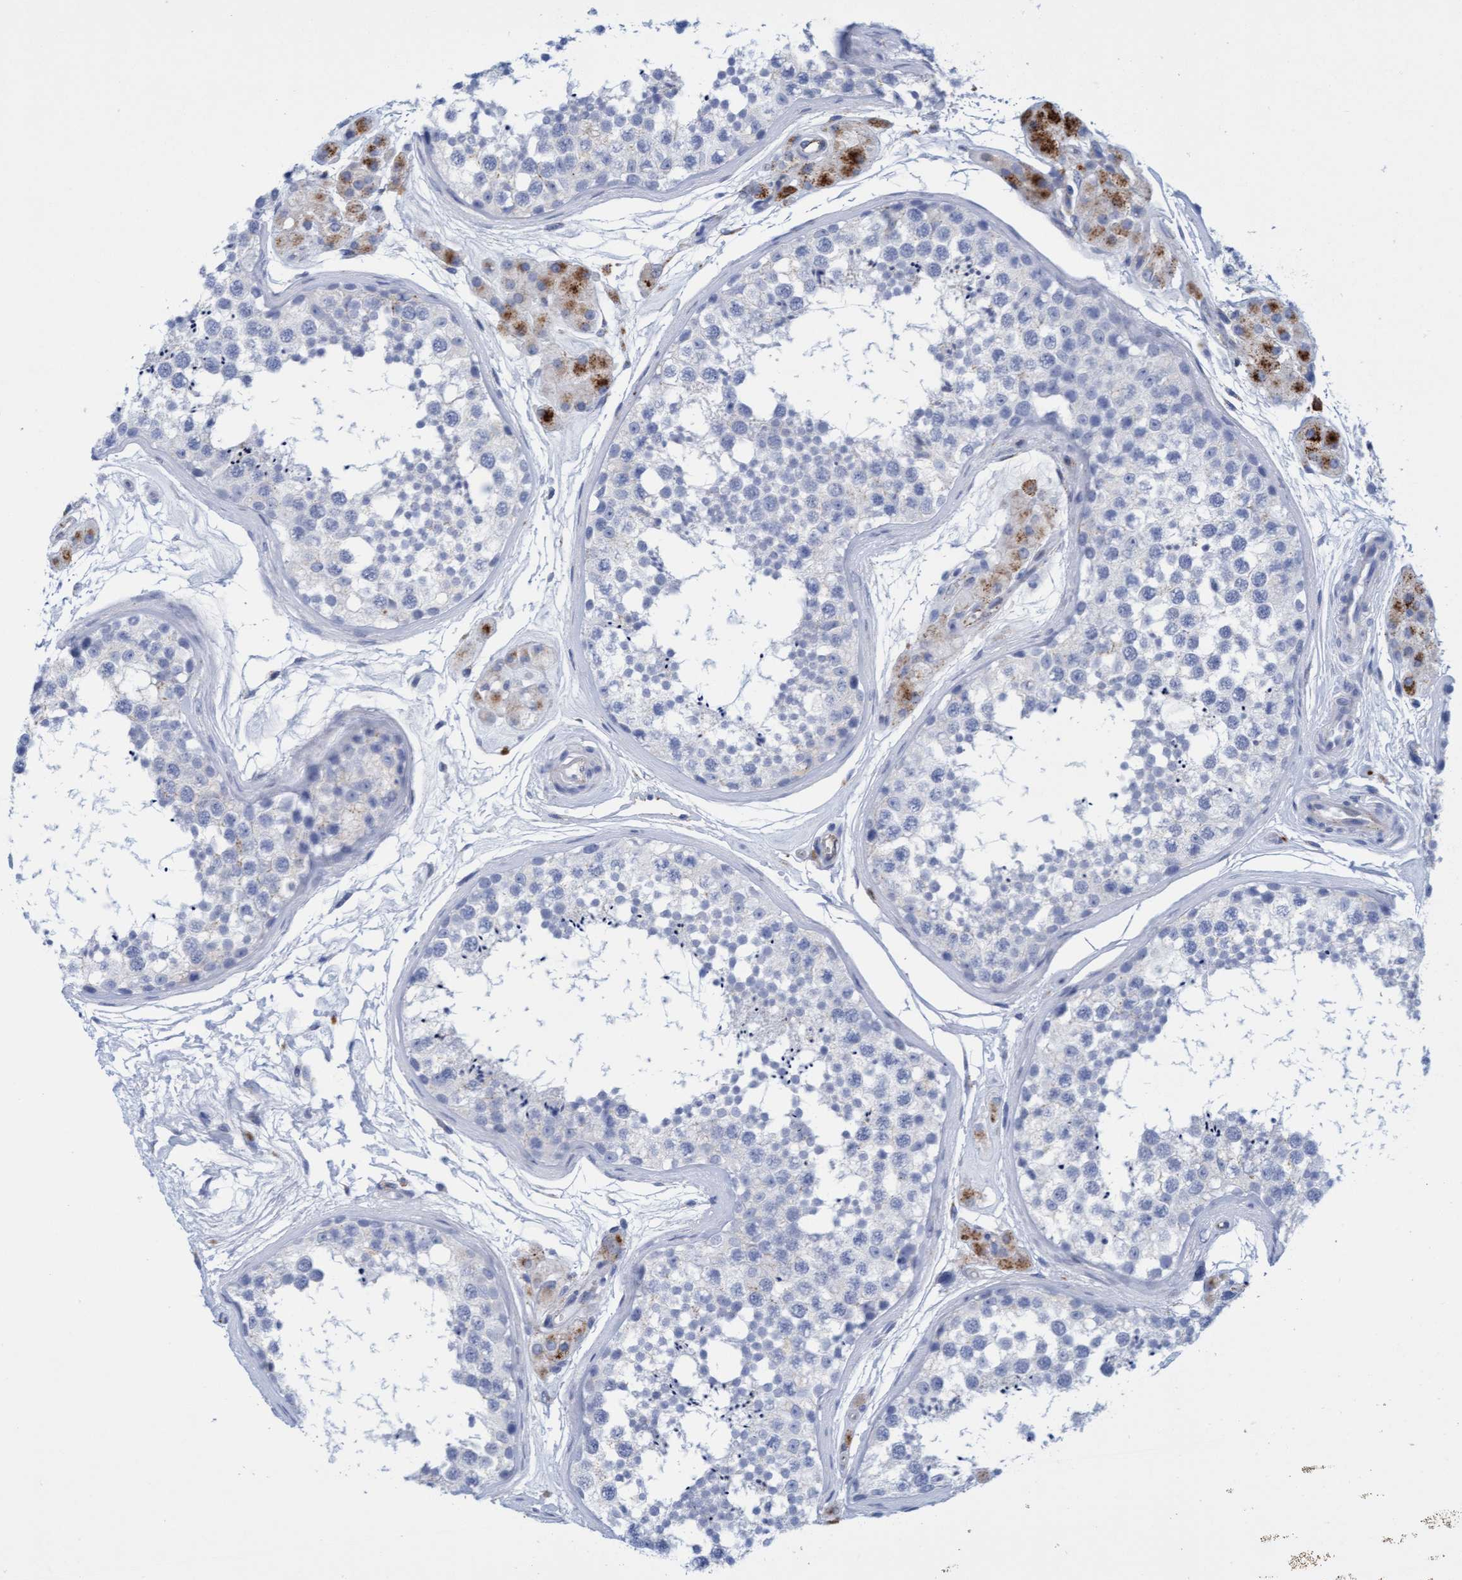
{"staining": {"intensity": "moderate", "quantity": "<25%", "location": "cytoplasmic/membranous"}, "tissue": "testis", "cell_type": "Cells in seminiferous ducts", "image_type": "normal", "snomed": [{"axis": "morphology", "description": "Normal tissue, NOS"}, {"axis": "topography", "description": "Testis"}], "caption": "DAB immunohistochemical staining of normal testis reveals moderate cytoplasmic/membranous protein staining in approximately <25% of cells in seminiferous ducts.", "gene": "SGSH", "patient": {"sex": "male", "age": 56}}